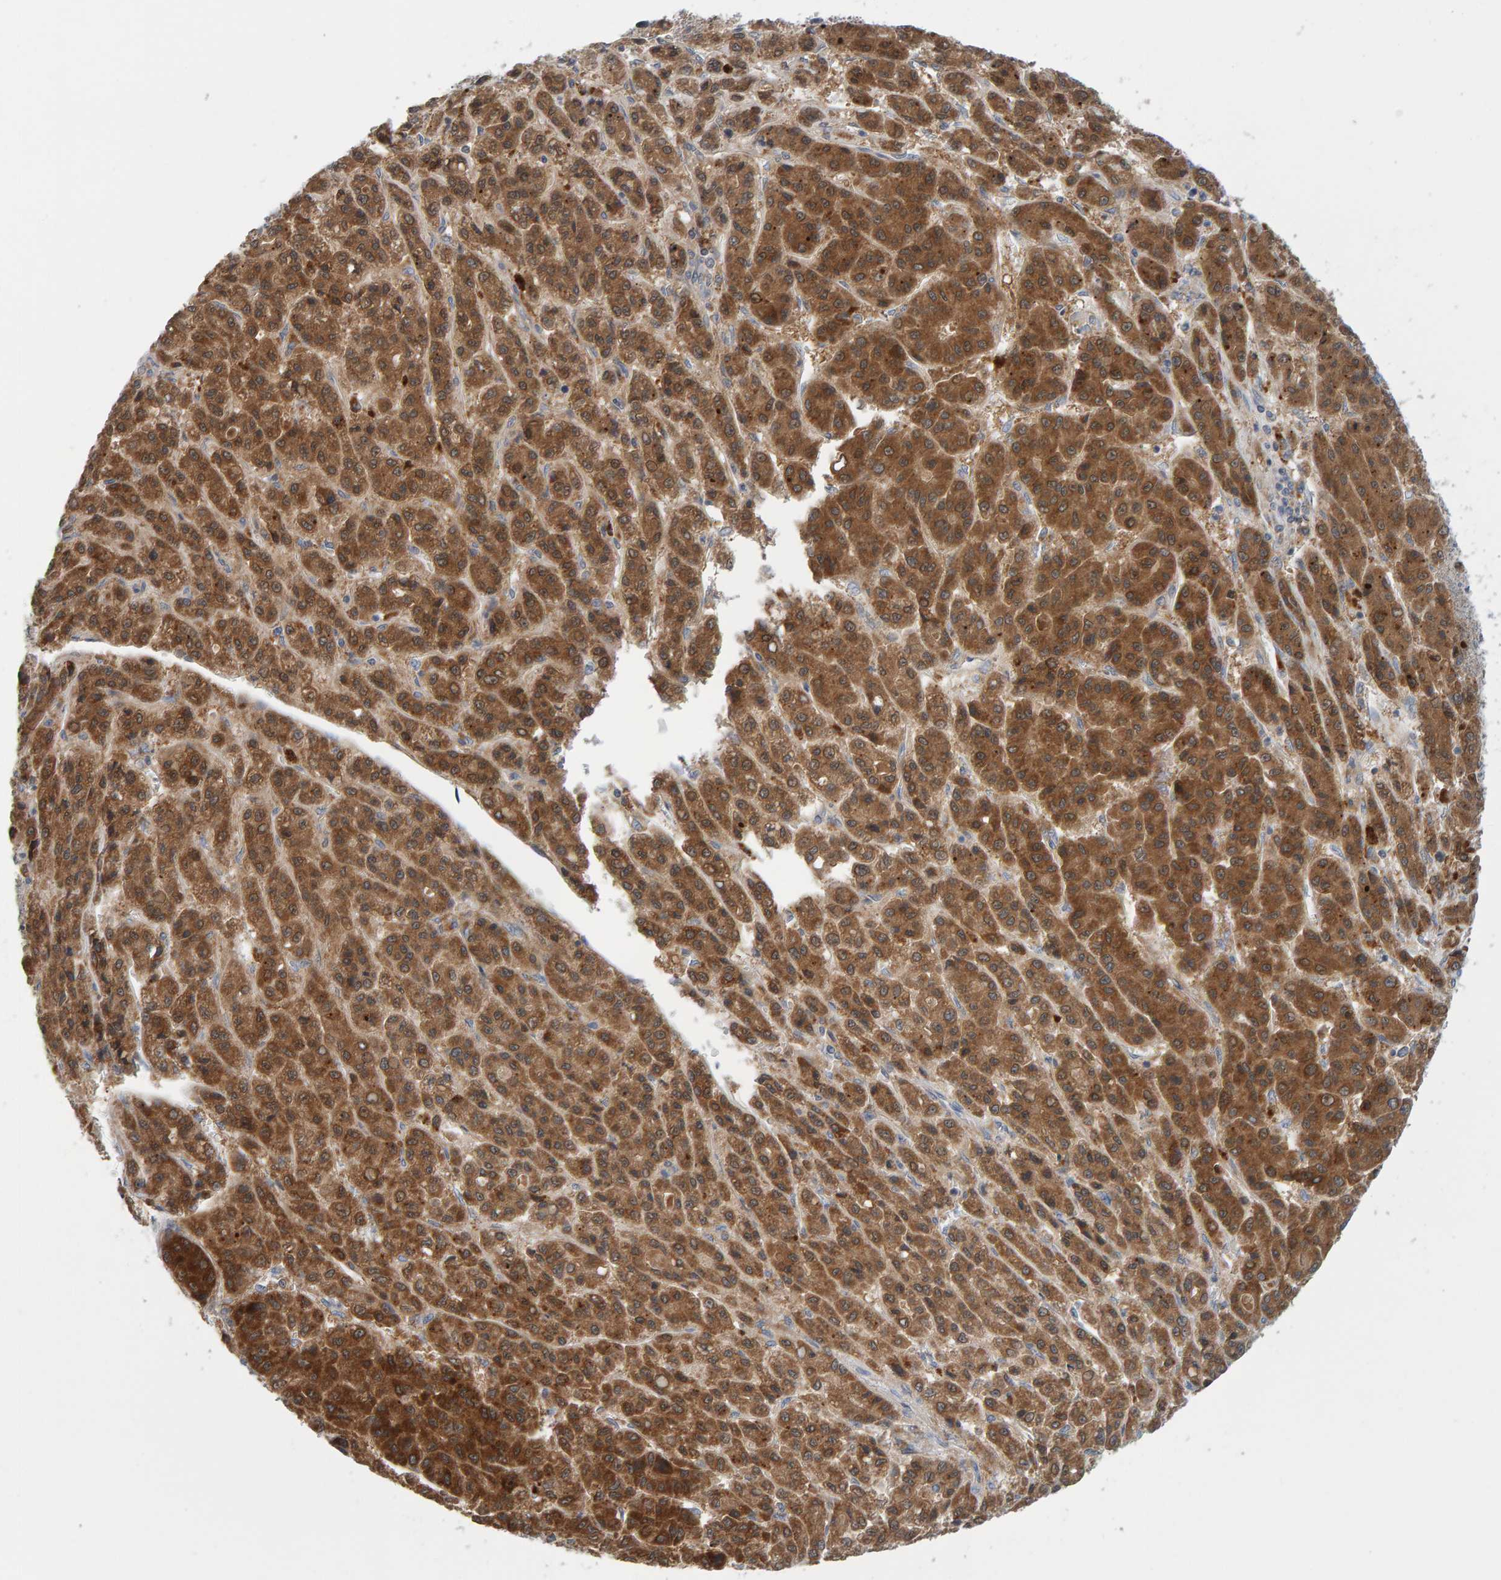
{"staining": {"intensity": "moderate", "quantity": ">75%", "location": "cytoplasmic/membranous"}, "tissue": "liver cancer", "cell_type": "Tumor cells", "image_type": "cancer", "snomed": [{"axis": "morphology", "description": "Carcinoma, Hepatocellular, NOS"}, {"axis": "topography", "description": "Liver"}], "caption": "A brown stain labels moderate cytoplasmic/membranous expression of a protein in human liver hepatocellular carcinoma tumor cells.", "gene": "TATDN1", "patient": {"sex": "male", "age": 70}}